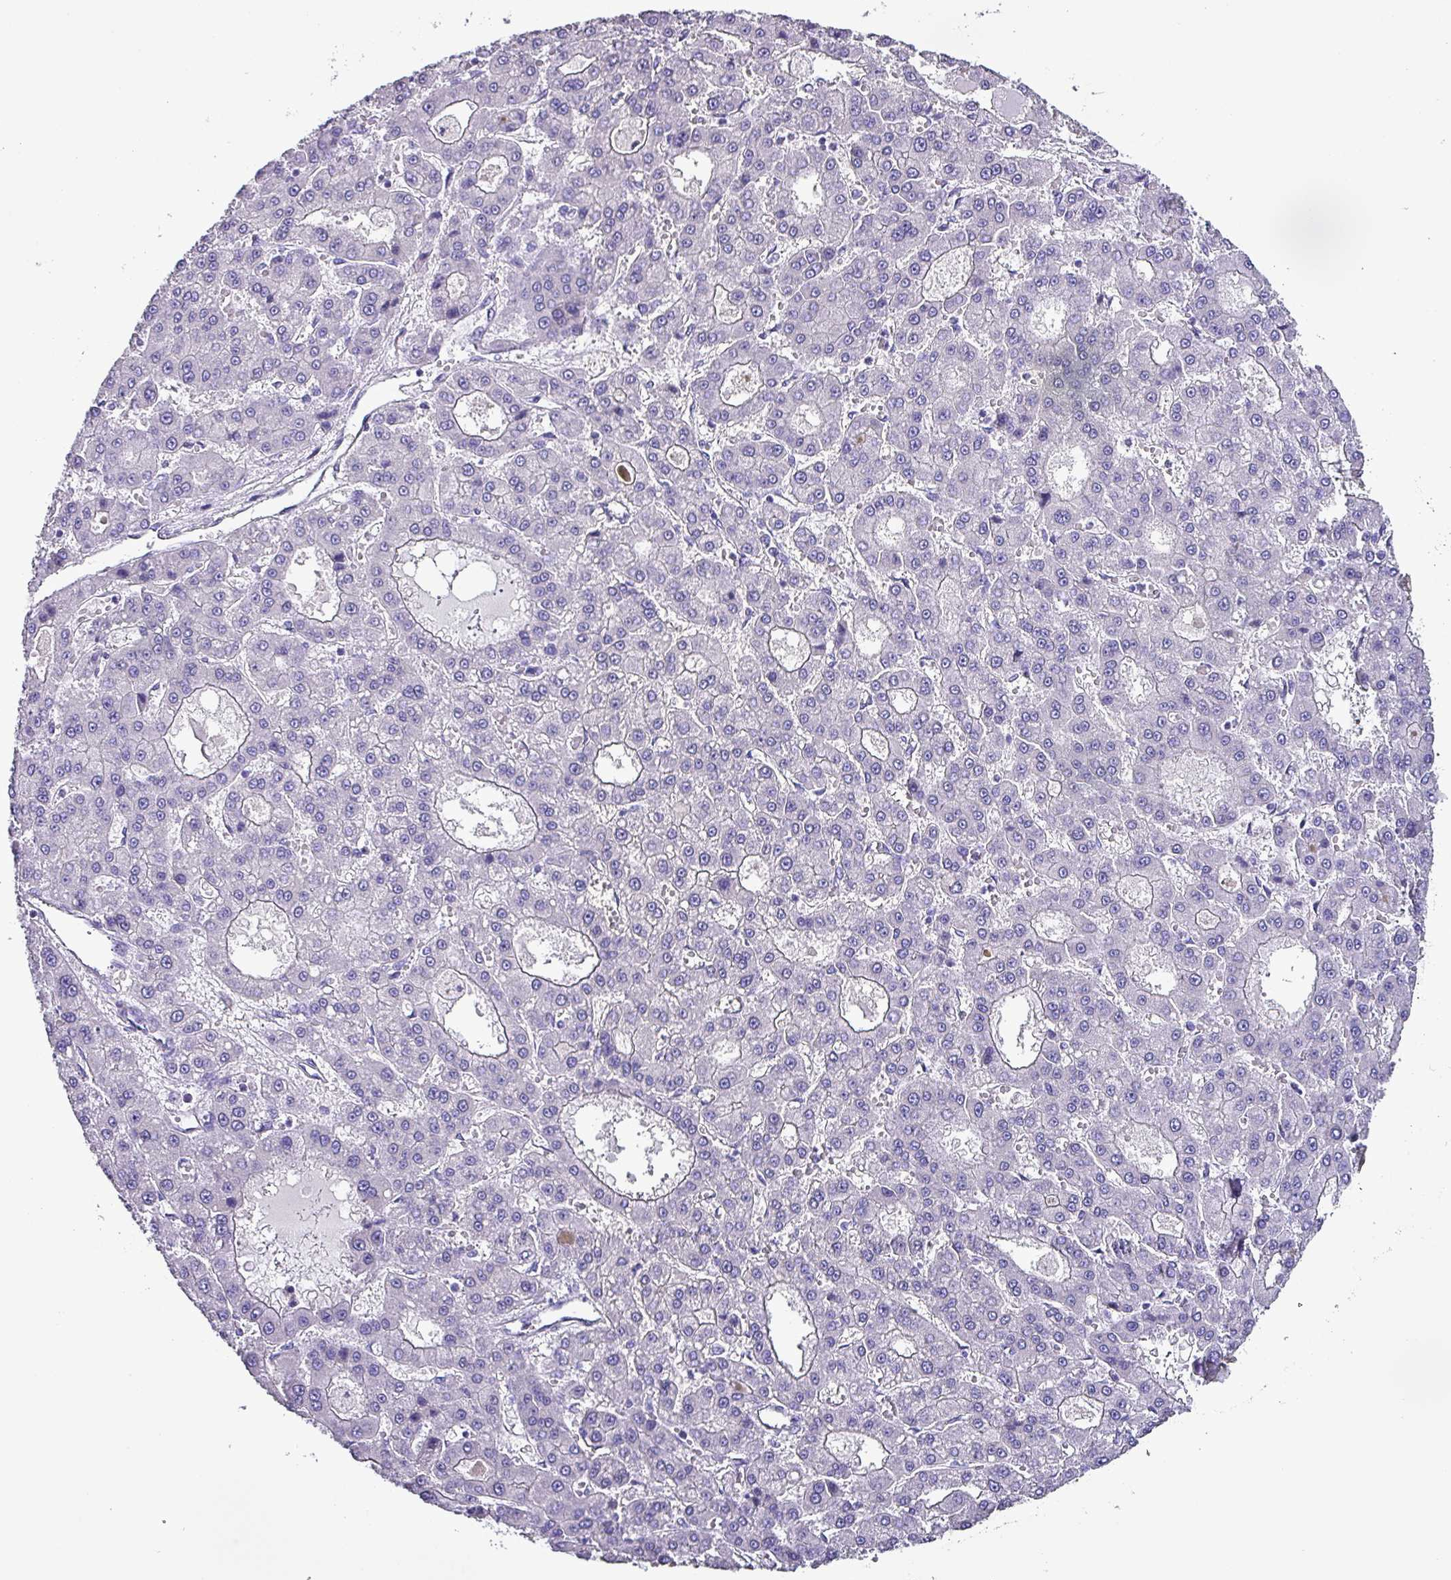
{"staining": {"intensity": "negative", "quantity": "none", "location": "none"}, "tissue": "liver cancer", "cell_type": "Tumor cells", "image_type": "cancer", "snomed": [{"axis": "morphology", "description": "Carcinoma, Hepatocellular, NOS"}, {"axis": "topography", "description": "Liver"}], "caption": "IHC of liver cancer reveals no staining in tumor cells.", "gene": "KRT6C", "patient": {"sex": "male", "age": 70}}